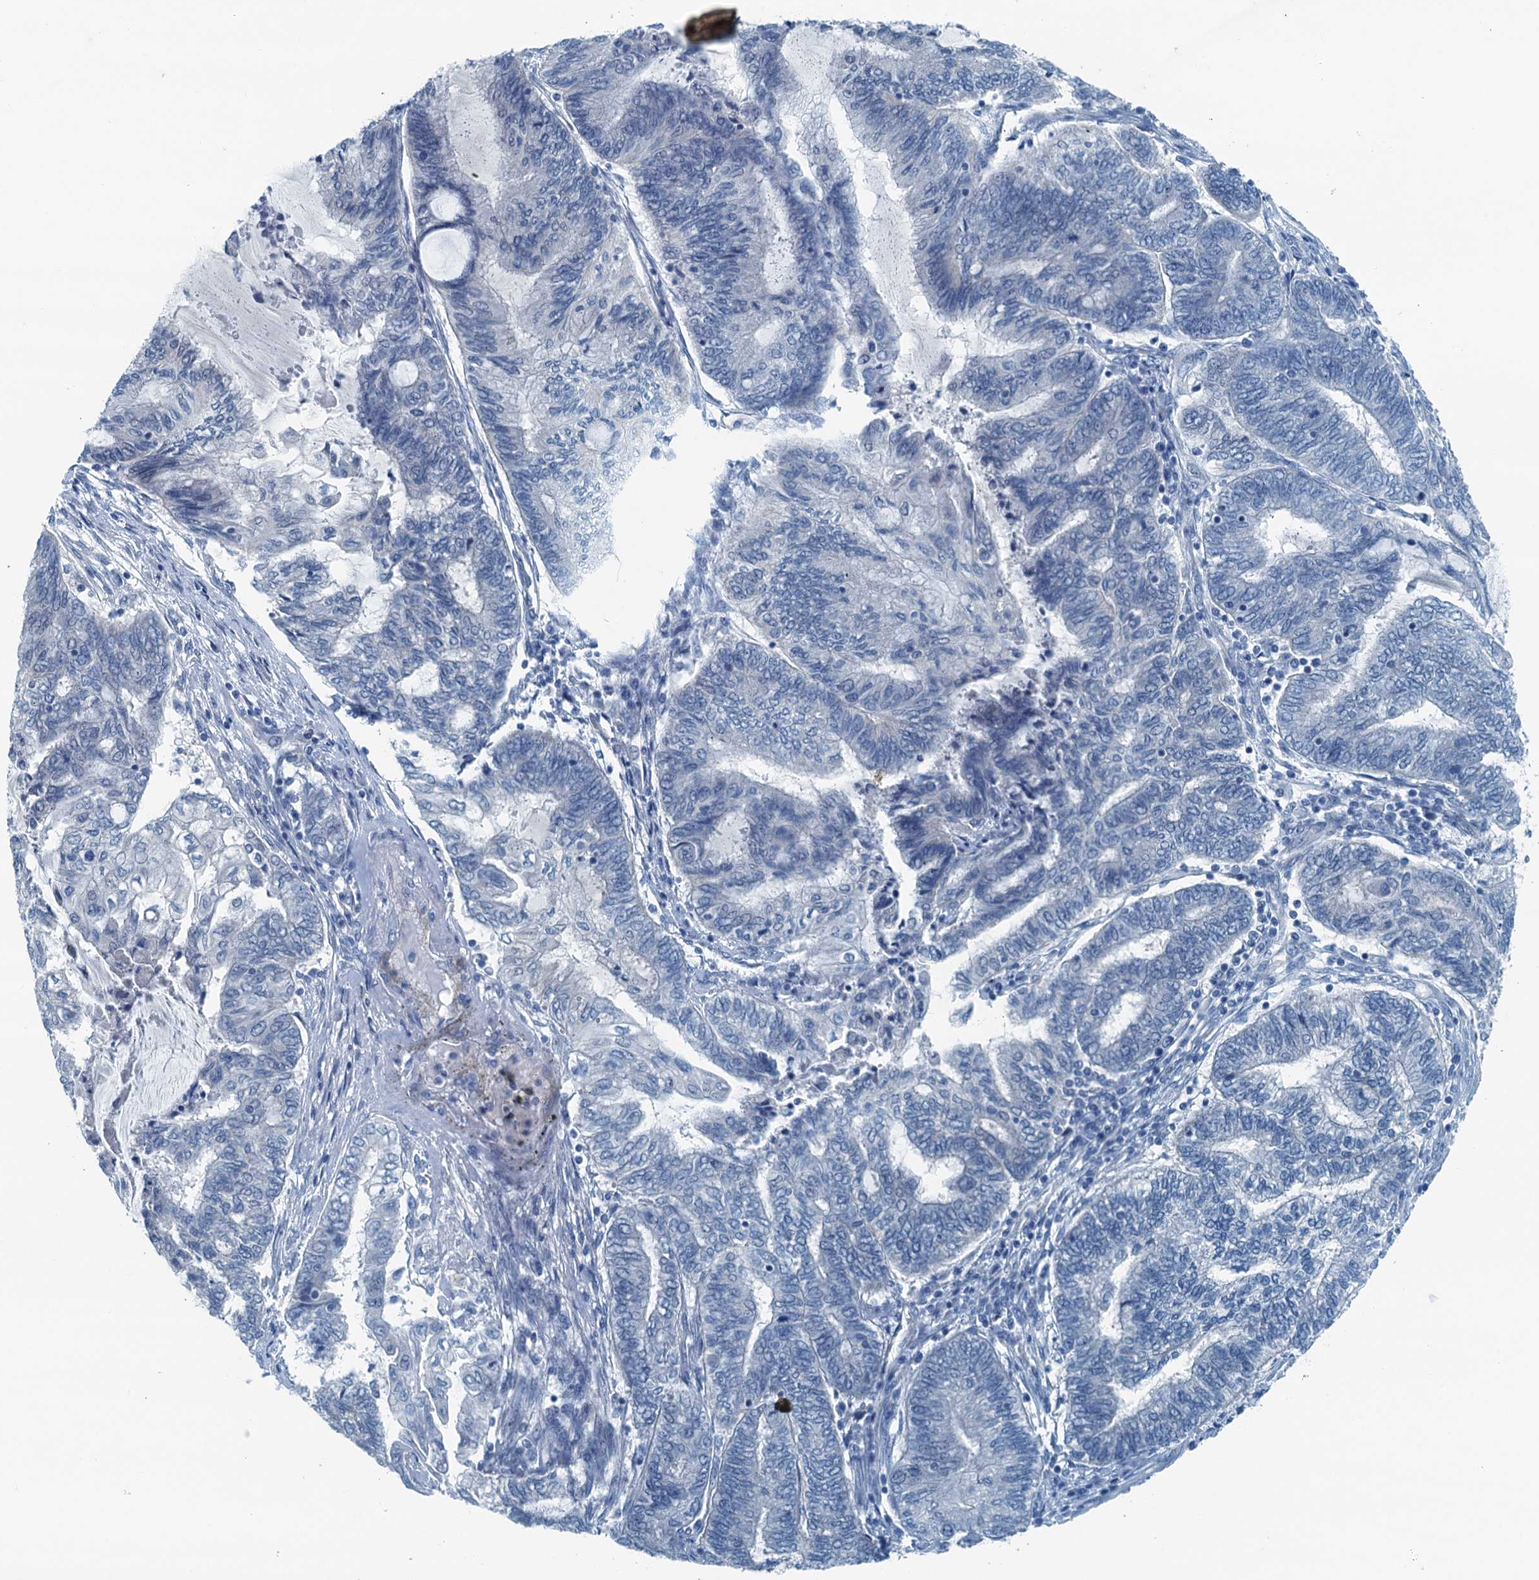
{"staining": {"intensity": "negative", "quantity": "none", "location": "none"}, "tissue": "endometrial cancer", "cell_type": "Tumor cells", "image_type": "cancer", "snomed": [{"axis": "morphology", "description": "Adenocarcinoma, NOS"}, {"axis": "topography", "description": "Uterus"}, {"axis": "topography", "description": "Endometrium"}], "caption": "Tumor cells show no significant expression in endometrial cancer.", "gene": "GFOD2", "patient": {"sex": "female", "age": 70}}